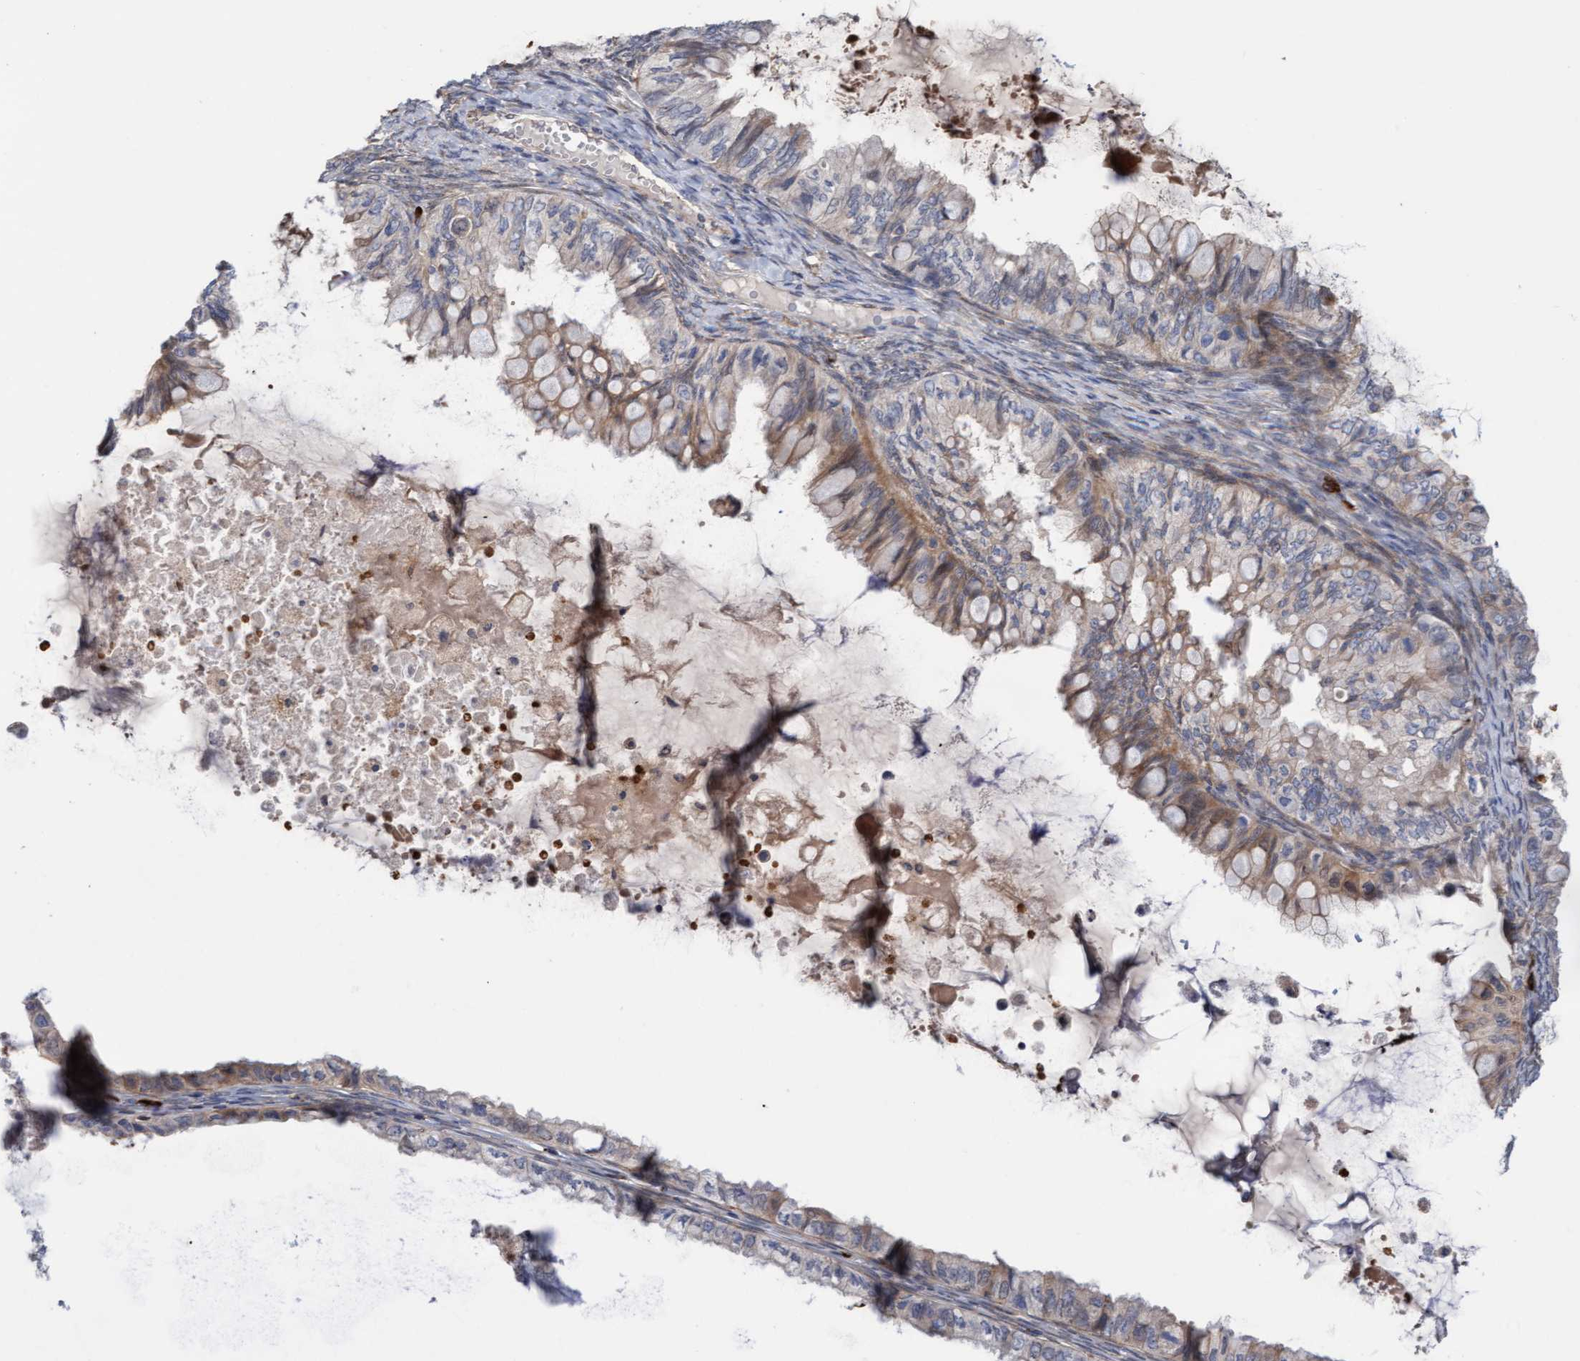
{"staining": {"intensity": "moderate", "quantity": "25%-75%", "location": "cytoplasmic/membranous"}, "tissue": "ovarian cancer", "cell_type": "Tumor cells", "image_type": "cancer", "snomed": [{"axis": "morphology", "description": "Cystadenocarcinoma, mucinous, NOS"}, {"axis": "topography", "description": "Ovary"}], "caption": "There is medium levels of moderate cytoplasmic/membranous expression in tumor cells of ovarian cancer (mucinous cystadenocarcinoma), as demonstrated by immunohistochemical staining (brown color).", "gene": "MMP8", "patient": {"sex": "female", "age": 80}}